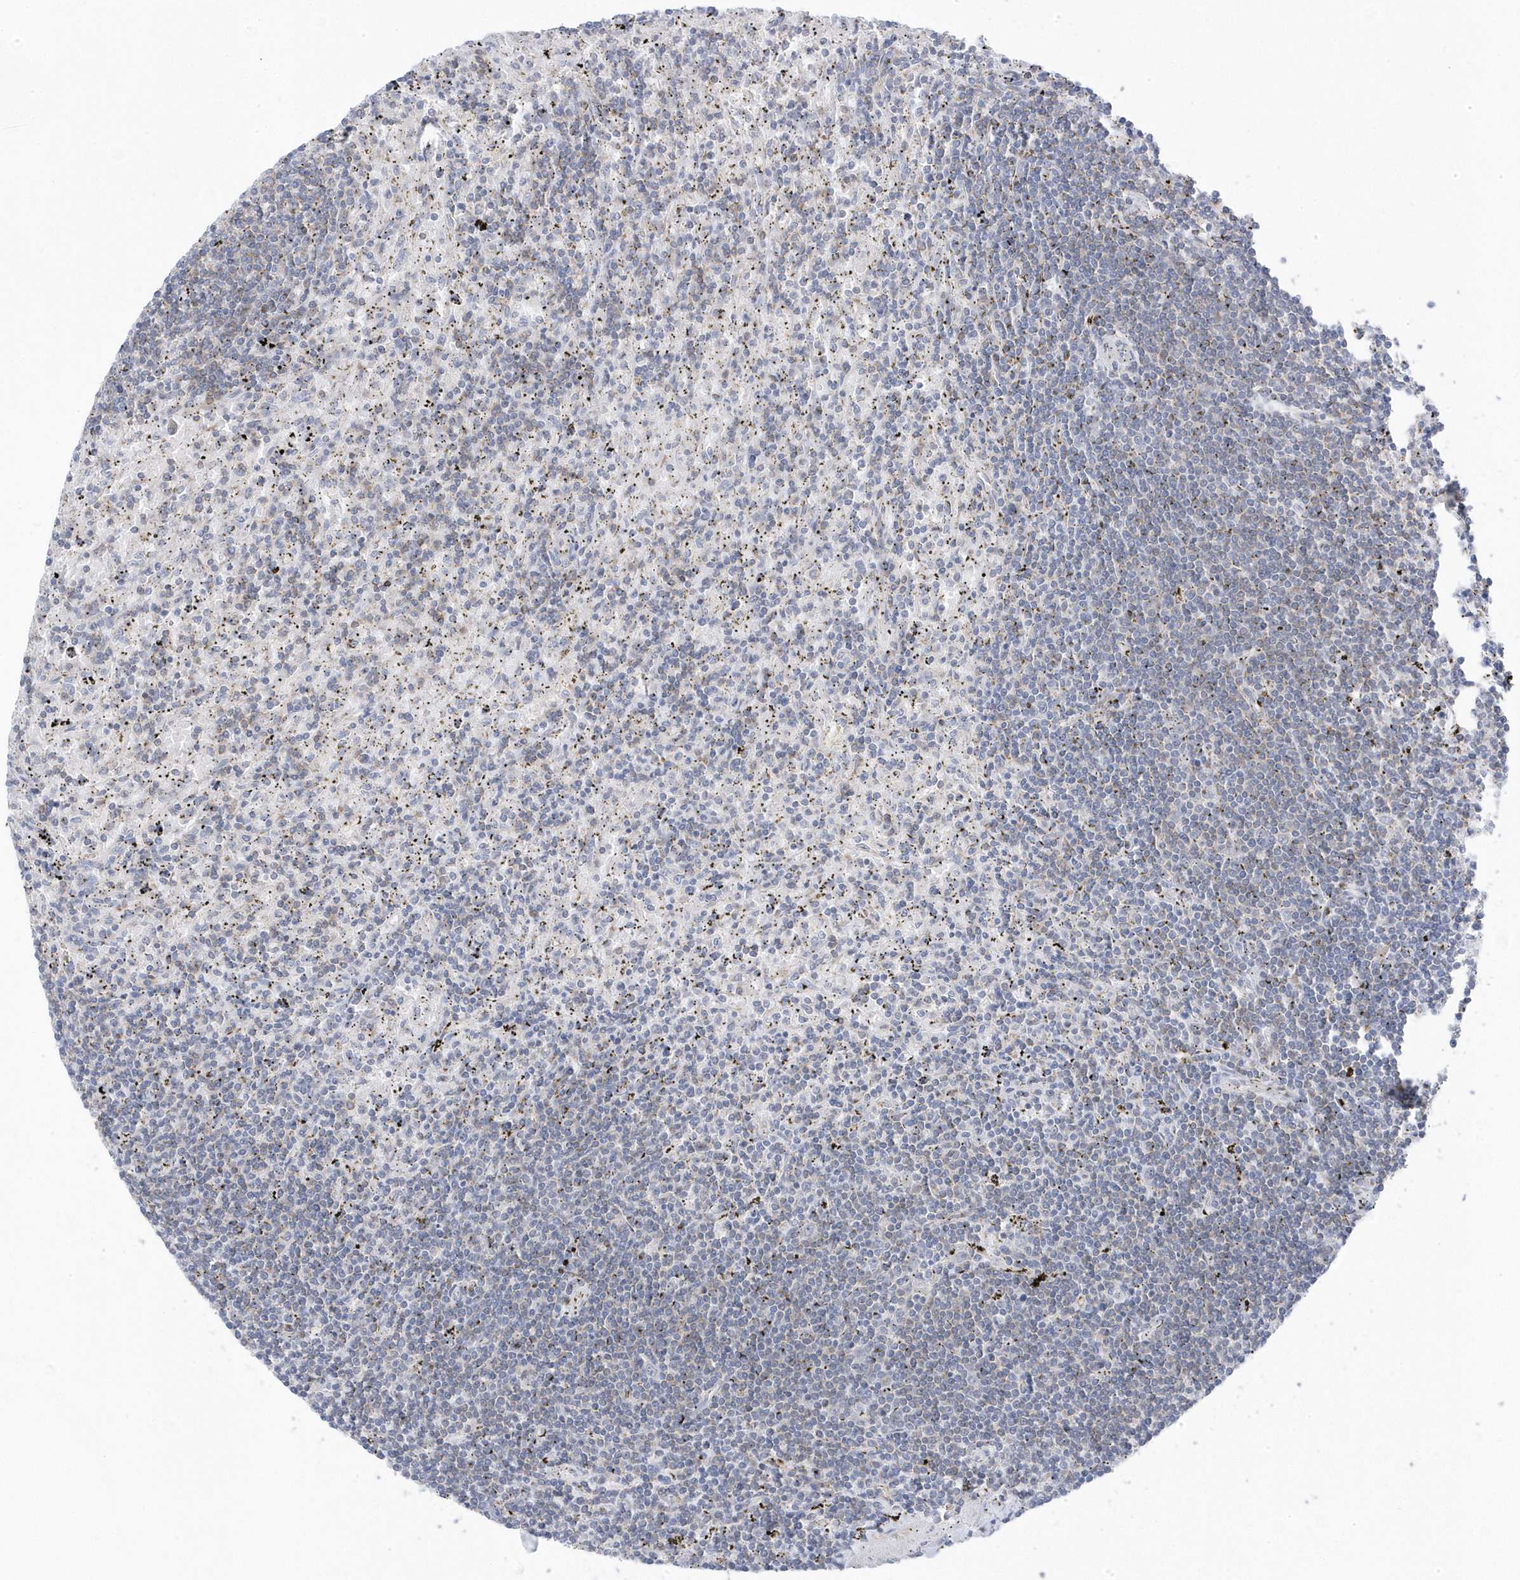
{"staining": {"intensity": "negative", "quantity": "none", "location": "none"}, "tissue": "lymphoma", "cell_type": "Tumor cells", "image_type": "cancer", "snomed": [{"axis": "morphology", "description": "Malignant lymphoma, non-Hodgkin's type, Low grade"}, {"axis": "topography", "description": "Spleen"}], "caption": "Malignant lymphoma, non-Hodgkin's type (low-grade) was stained to show a protein in brown. There is no significant expression in tumor cells. (DAB (3,3'-diaminobenzidine) IHC visualized using brightfield microscopy, high magnification).", "gene": "ANAPC1", "patient": {"sex": "male", "age": 76}}